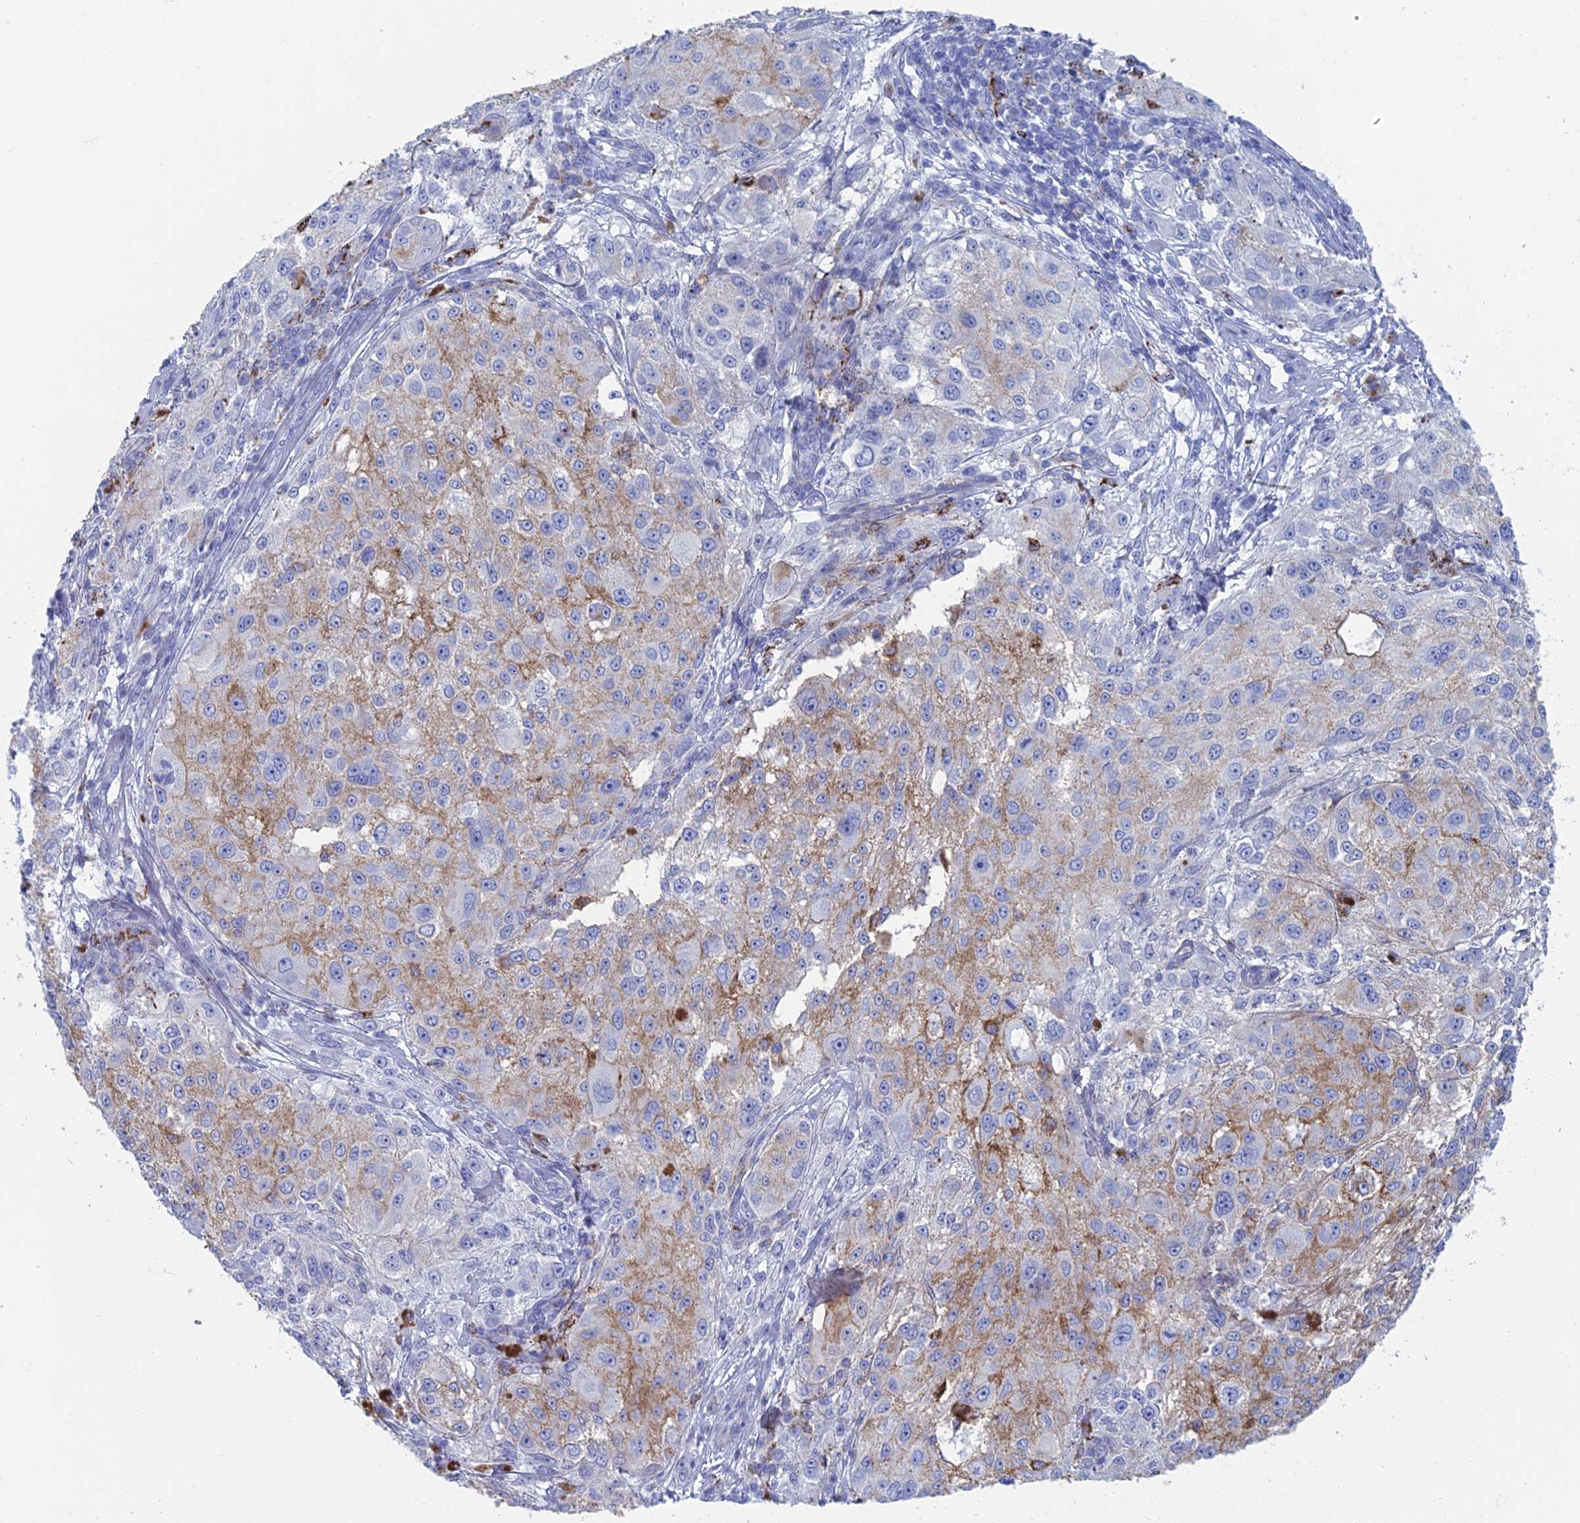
{"staining": {"intensity": "moderate", "quantity": "<25%", "location": "cytoplasmic/membranous"}, "tissue": "melanoma", "cell_type": "Tumor cells", "image_type": "cancer", "snomed": [{"axis": "morphology", "description": "Necrosis, NOS"}, {"axis": "morphology", "description": "Malignant melanoma, NOS"}, {"axis": "topography", "description": "Skin"}], "caption": "Immunohistochemical staining of melanoma exhibits low levels of moderate cytoplasmic/membranous staining in about <25% of tumor cells.", "gene": "ALMS1", "patient": {"sex": "female", "age": 87}}